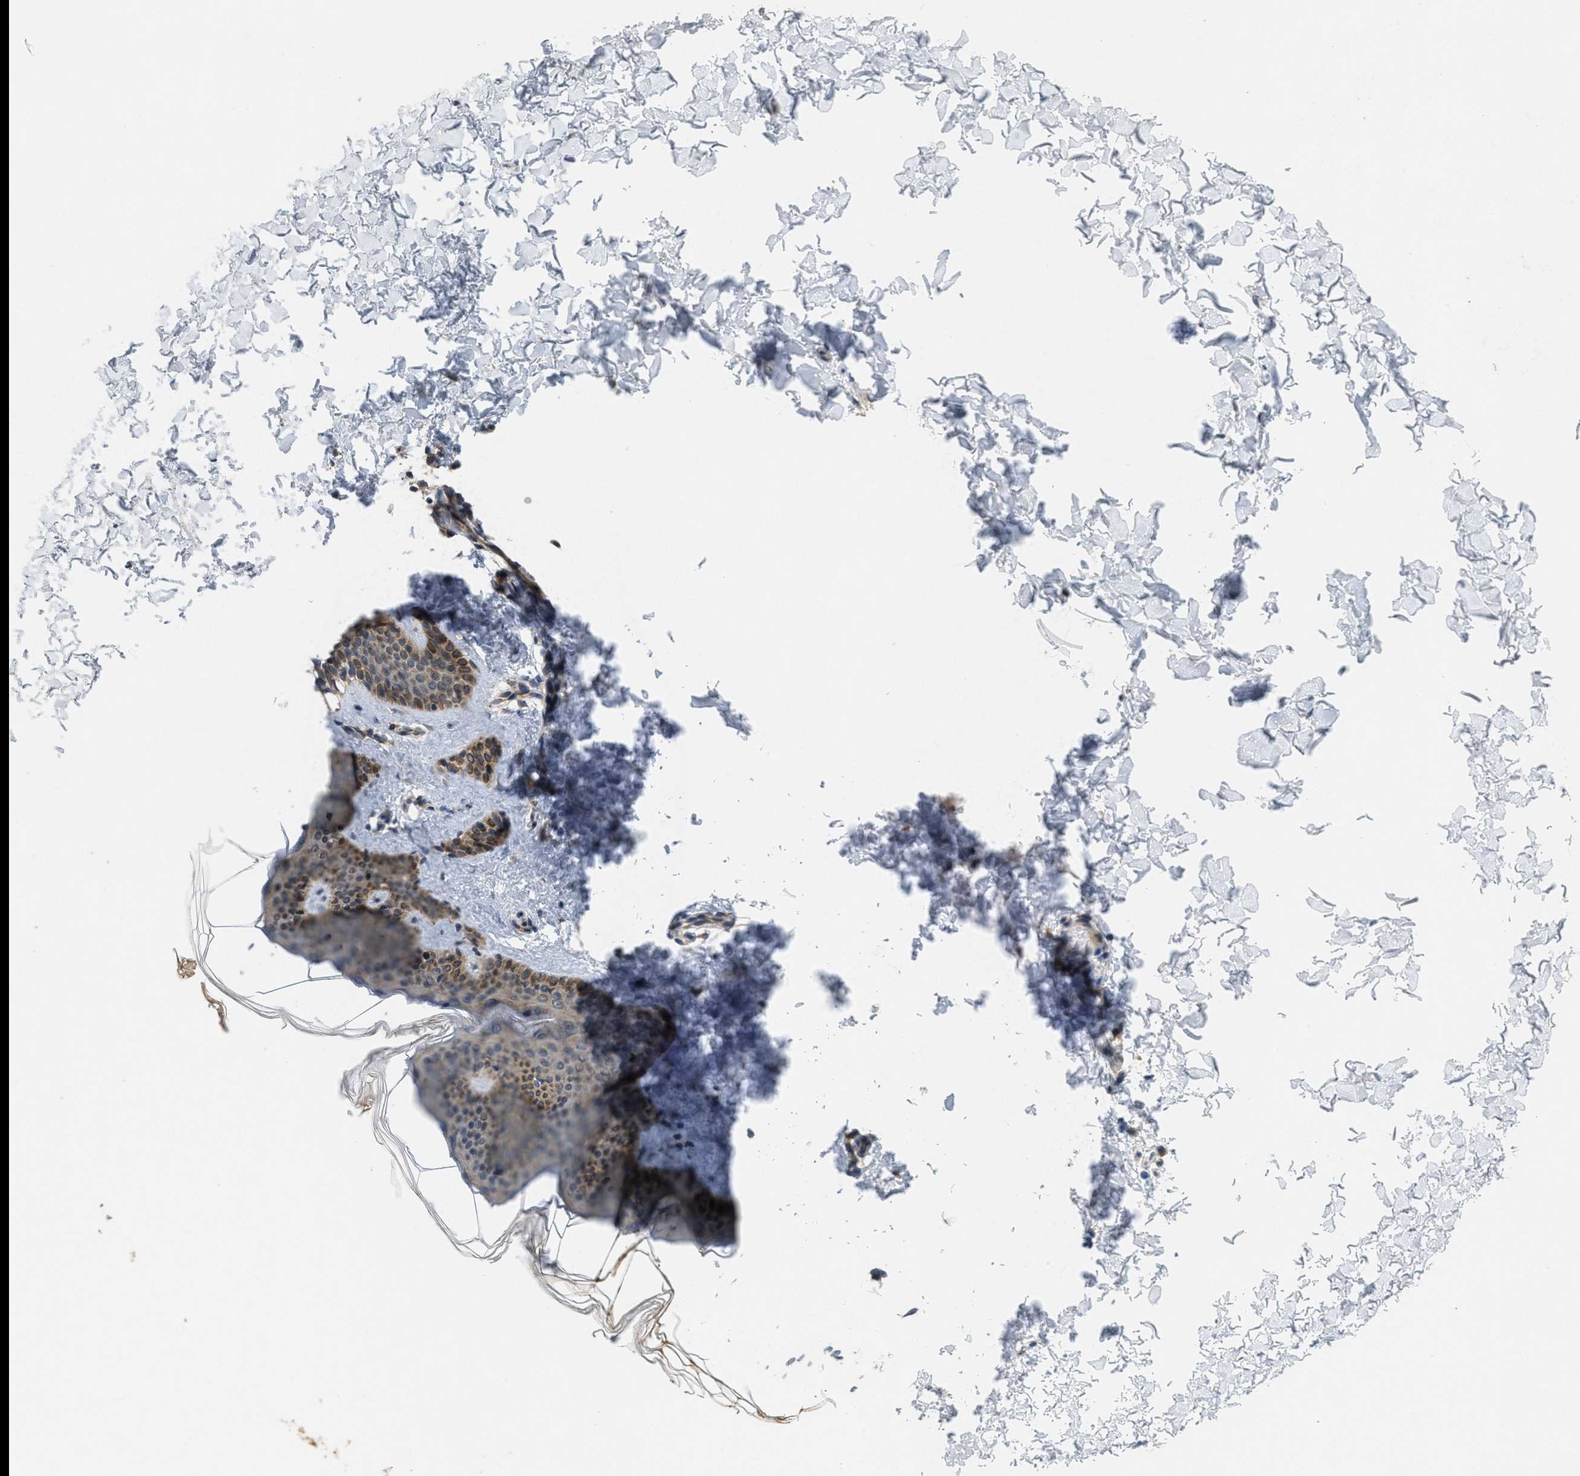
{"staining": {"intensity": "weak", "quantity": ">75%", "location": "cytoplasmic/membranous"}, "tissue": "skin", "cell_type": "Fibroblasts", "image_type": "normal", "snomed": [{"axis": "morphology", "description": "Normal tissue, NOS"}, {"axis": "topography", "description": "Skin"}], "caption": "Human skin stained for a protein (brown) exhibits weak cytoplasmic/membranous positive expression in about >75% of fibroblasts.", "gene": "SIGMAR1", "patient": {"sex": "female", "age": 41}}